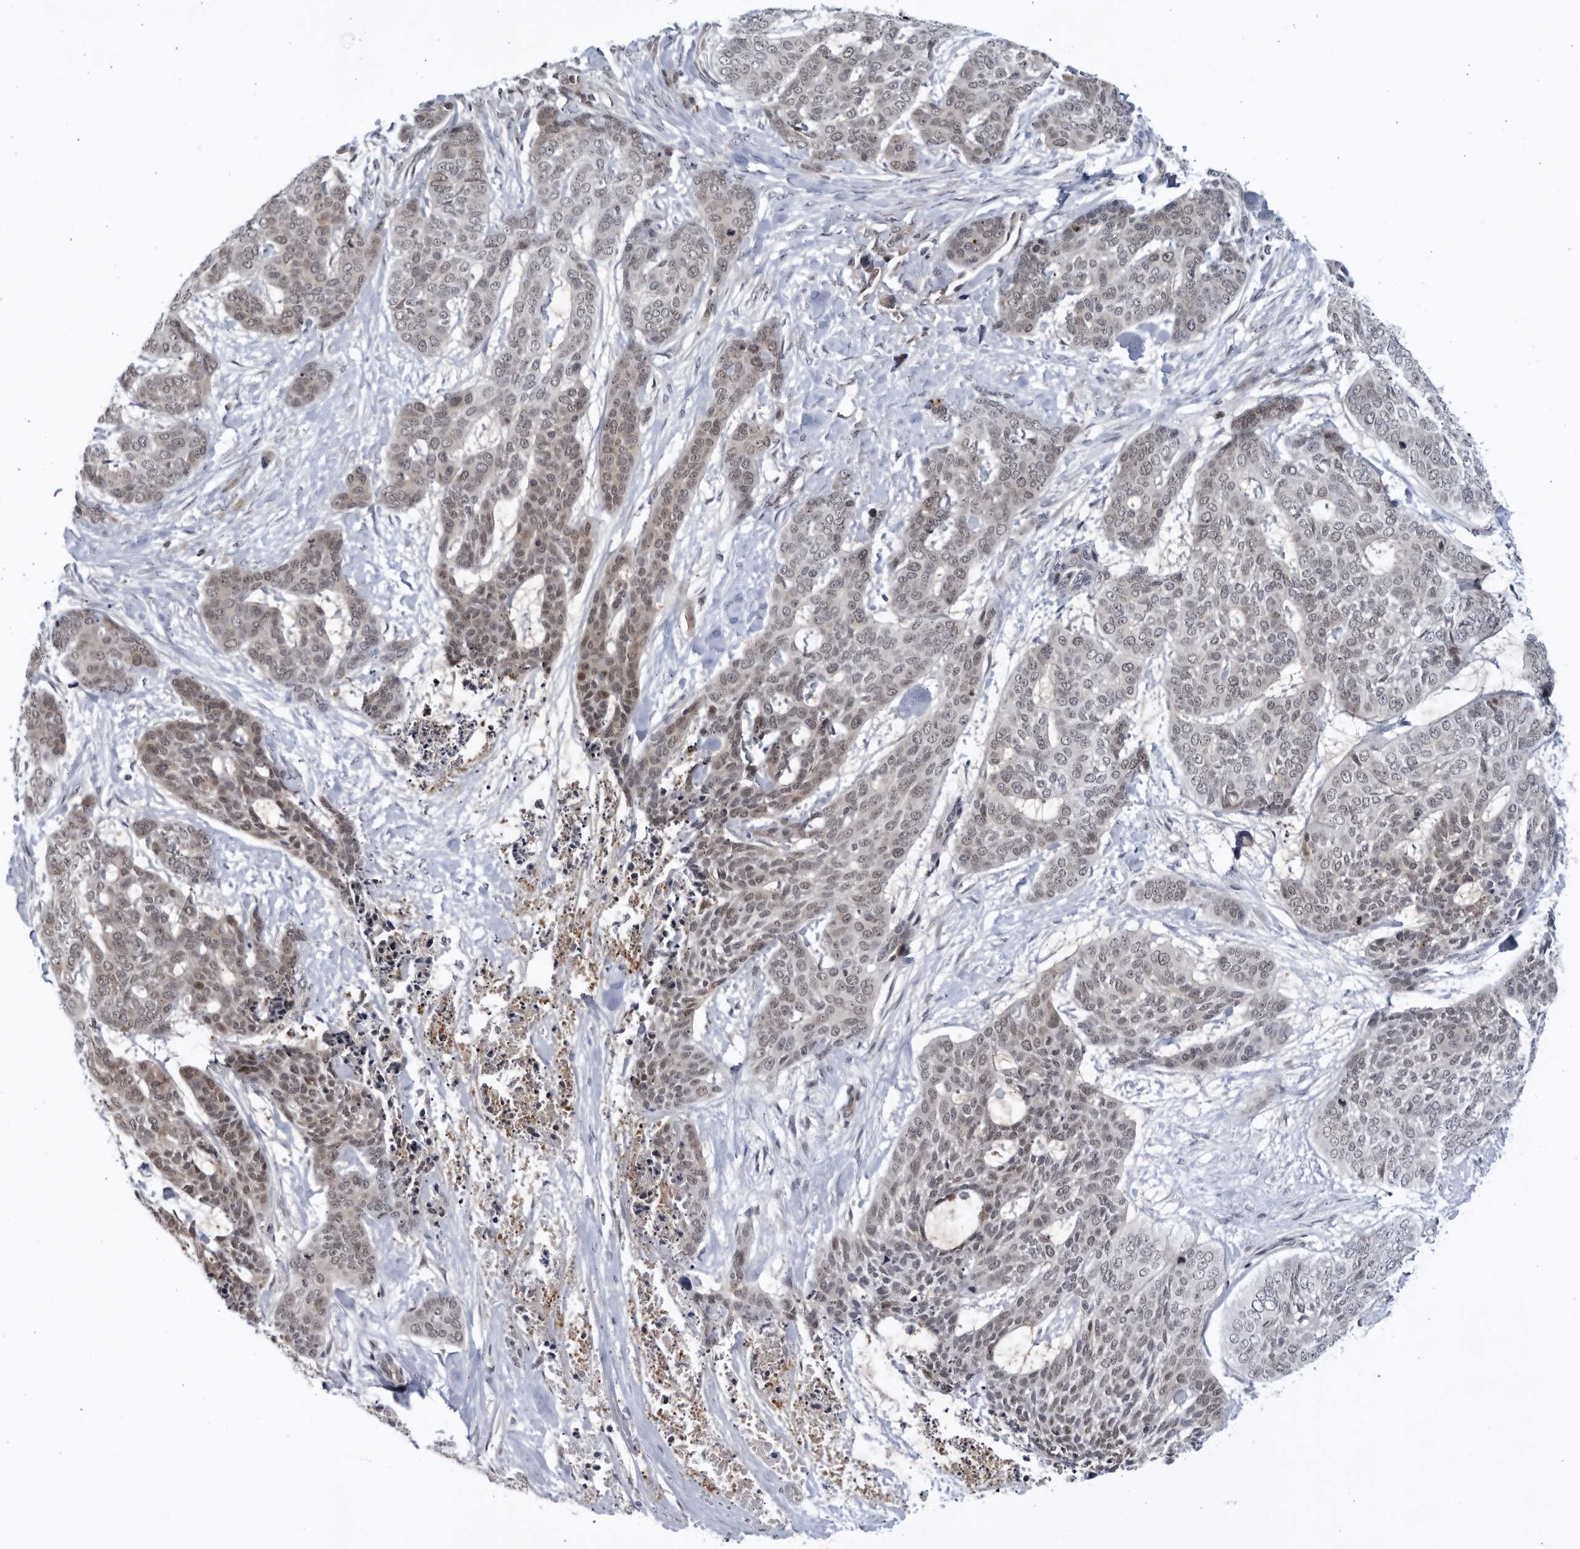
{"staining": {"intensity": "weak", "quantity": "25%-75%", "location": "nuclear"}, "tissue": "skin cancer", "cell_type": "Tumor cells", "image_type": "cancer", "snomed": [{"axis": "morphology", "description": "Basal cell carcinoma"}, {"axis": "topography", "description": "Skin"}], "caption": "A high-resolution image shows immunohistochemistry (IHC) staining of basal cell carcinoma (skin), which exhibits weak nuclear expression in about 25%-75% of tumor cells.", "gene": "ITGB3BP", "patient": {"sex": "female", "age": 64}}